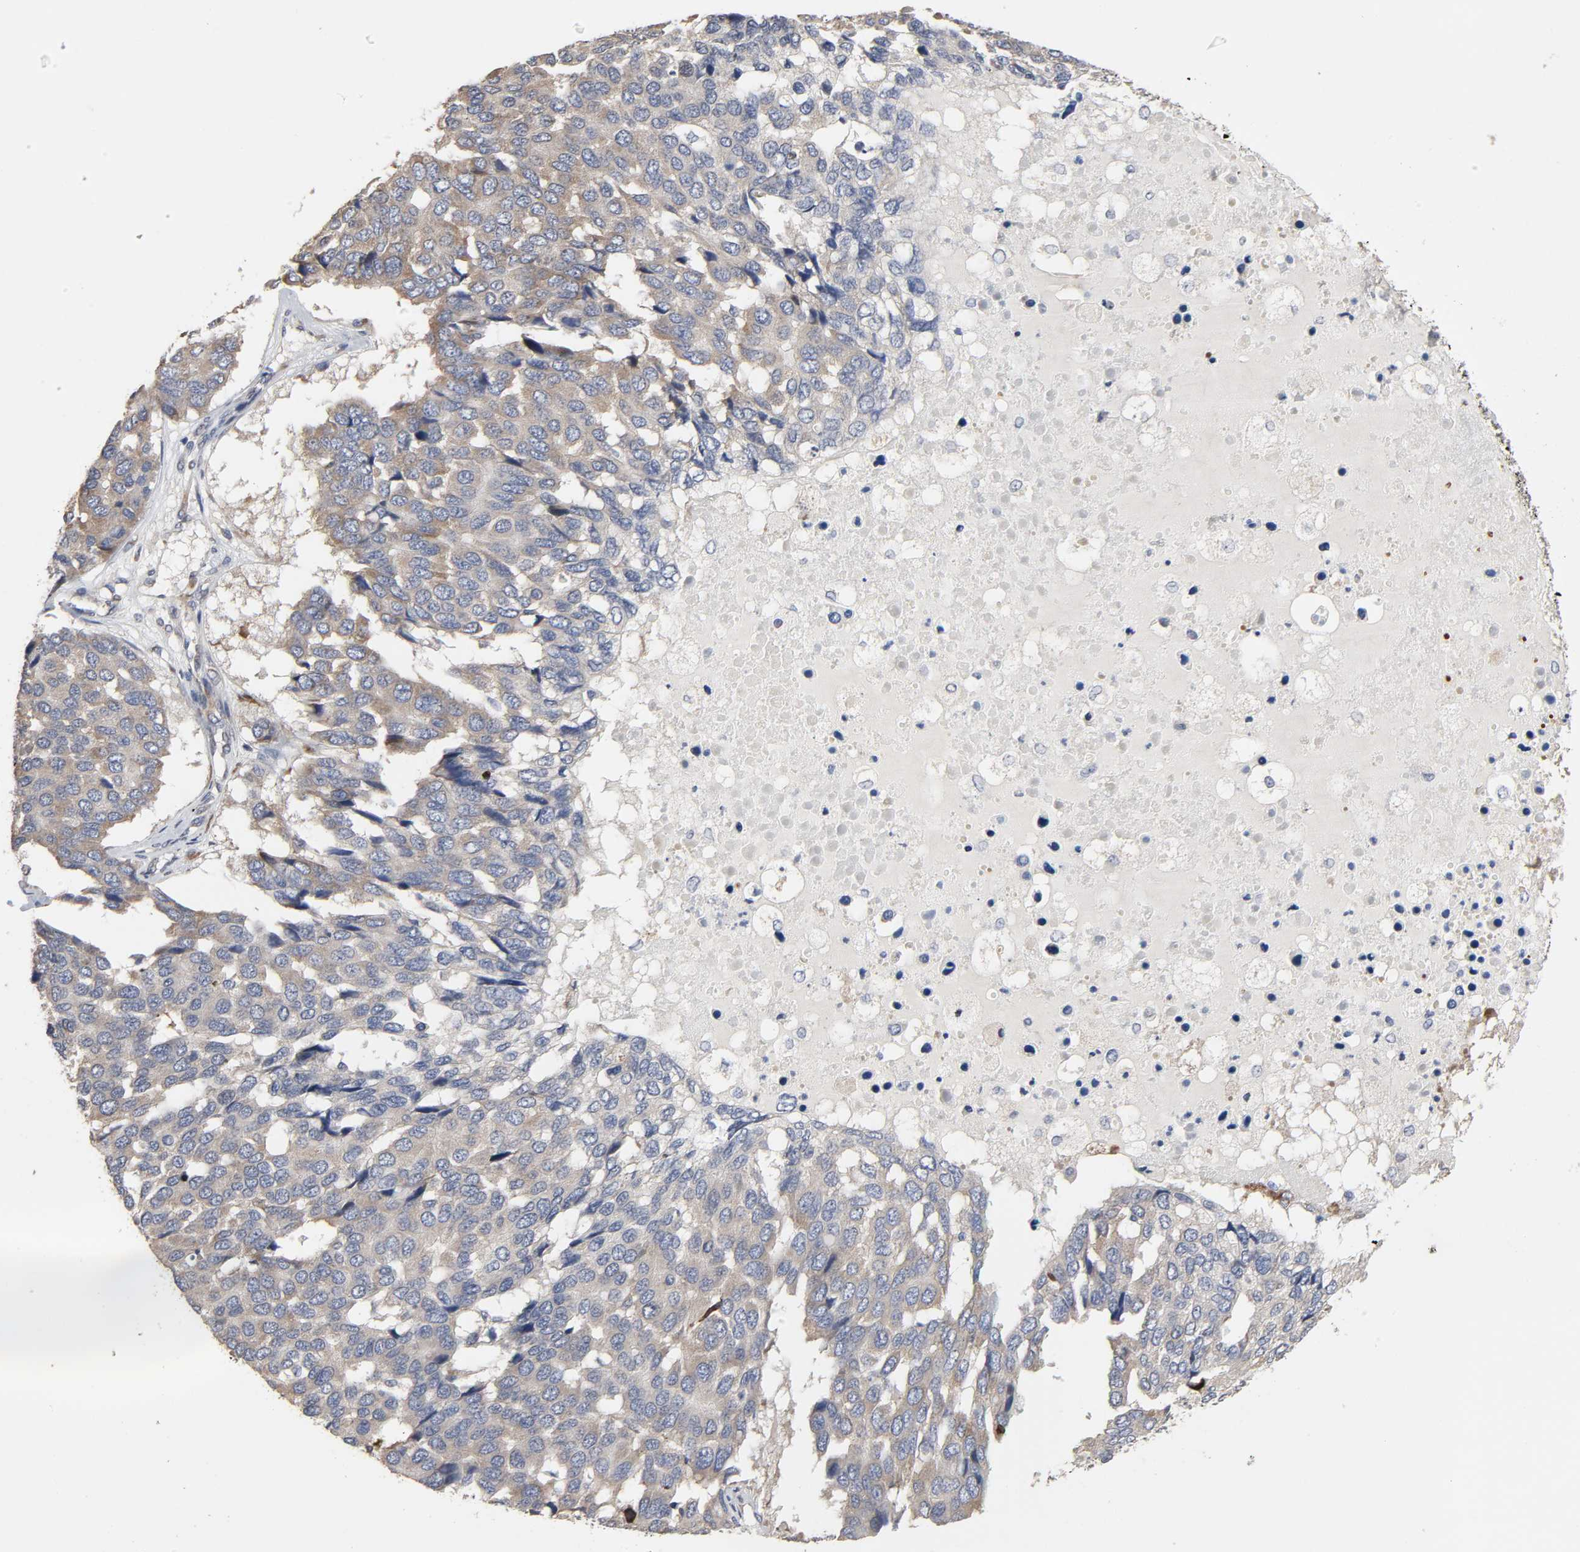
{"staining": {"intensity": "weak", "quantity": ">75%", "location": "cytoplasmic/membranous"}, "tissue": "pancreatic cancer", "cell_type": "Tumor cells", "image_type": "cancer", "snomed": [{"axis": "morphology", "description": "Adenocarcinoma, NOS"}, {"axis": "topography", "description": "Pancreas"}], "caption": "Adenocarcinoma (pancreatic) was stained to show a protein in brown. There is low levels of weak cytoplasmic/membranous staining in approximately >75% of tumor cells.", "gene": "HDLBP", "patient": {"sex": "male", "age": 50}}